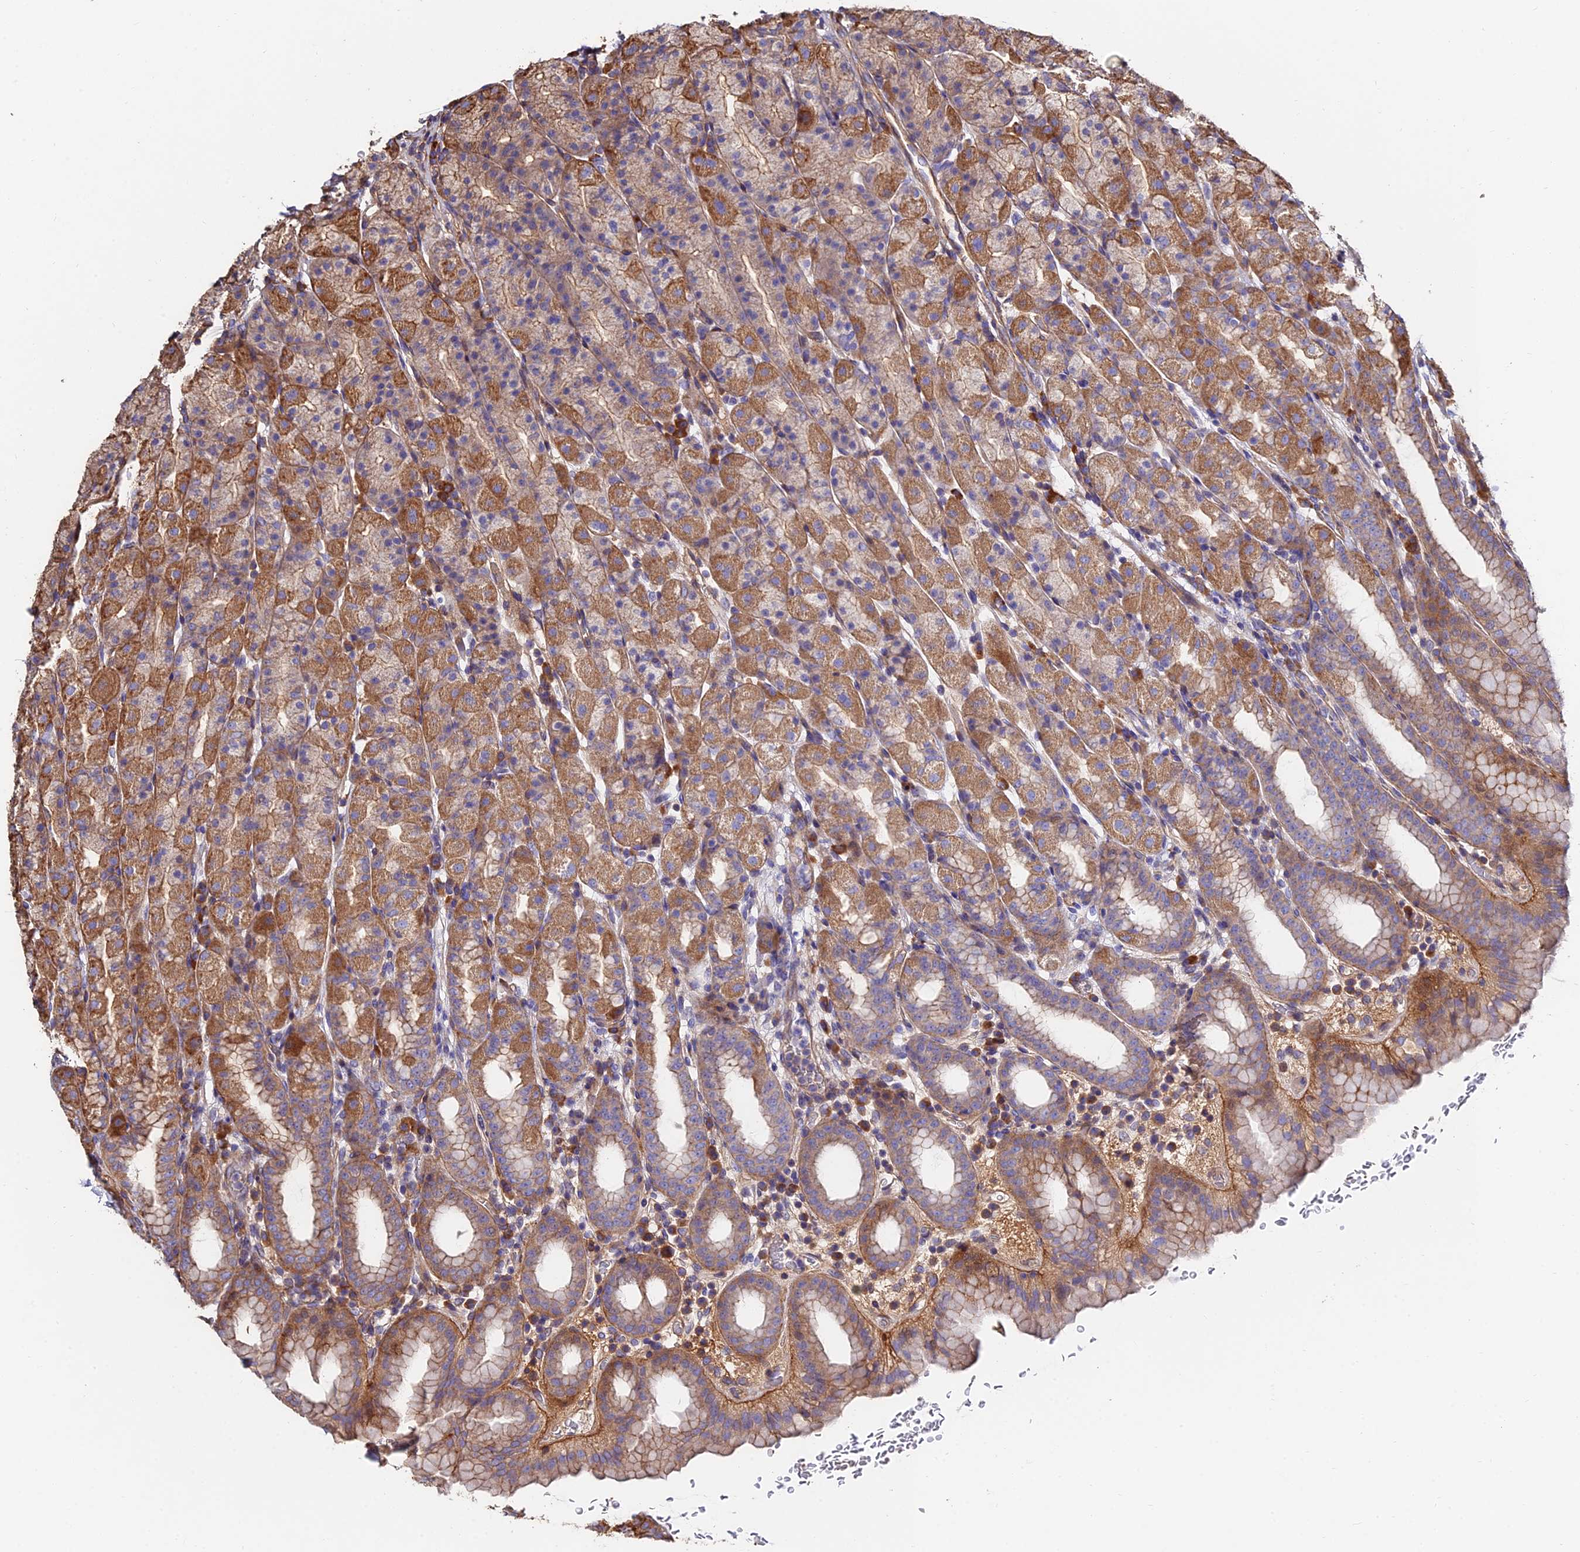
{"staining": {"intensity": "moderate", "quantity": ">75%", "location": "cytoplasmic/membranous"}, "tissue": "stomach", "cell_type": "Glandular cells", "image_type": "normal", "snomed": [{"axis": "morphology", "description": "Normal tissue, NOS"}, {"axis": "topography", "description": "Stomach, upper"}], "caption": "Unremarkable stomach exhibits moderate cytoplasmic/membranous expression in about >75% of glandular cells, visualized by immunohistochemistry.", "gene": "EXT1", "patient": {"sex": "male", "age": 68}}